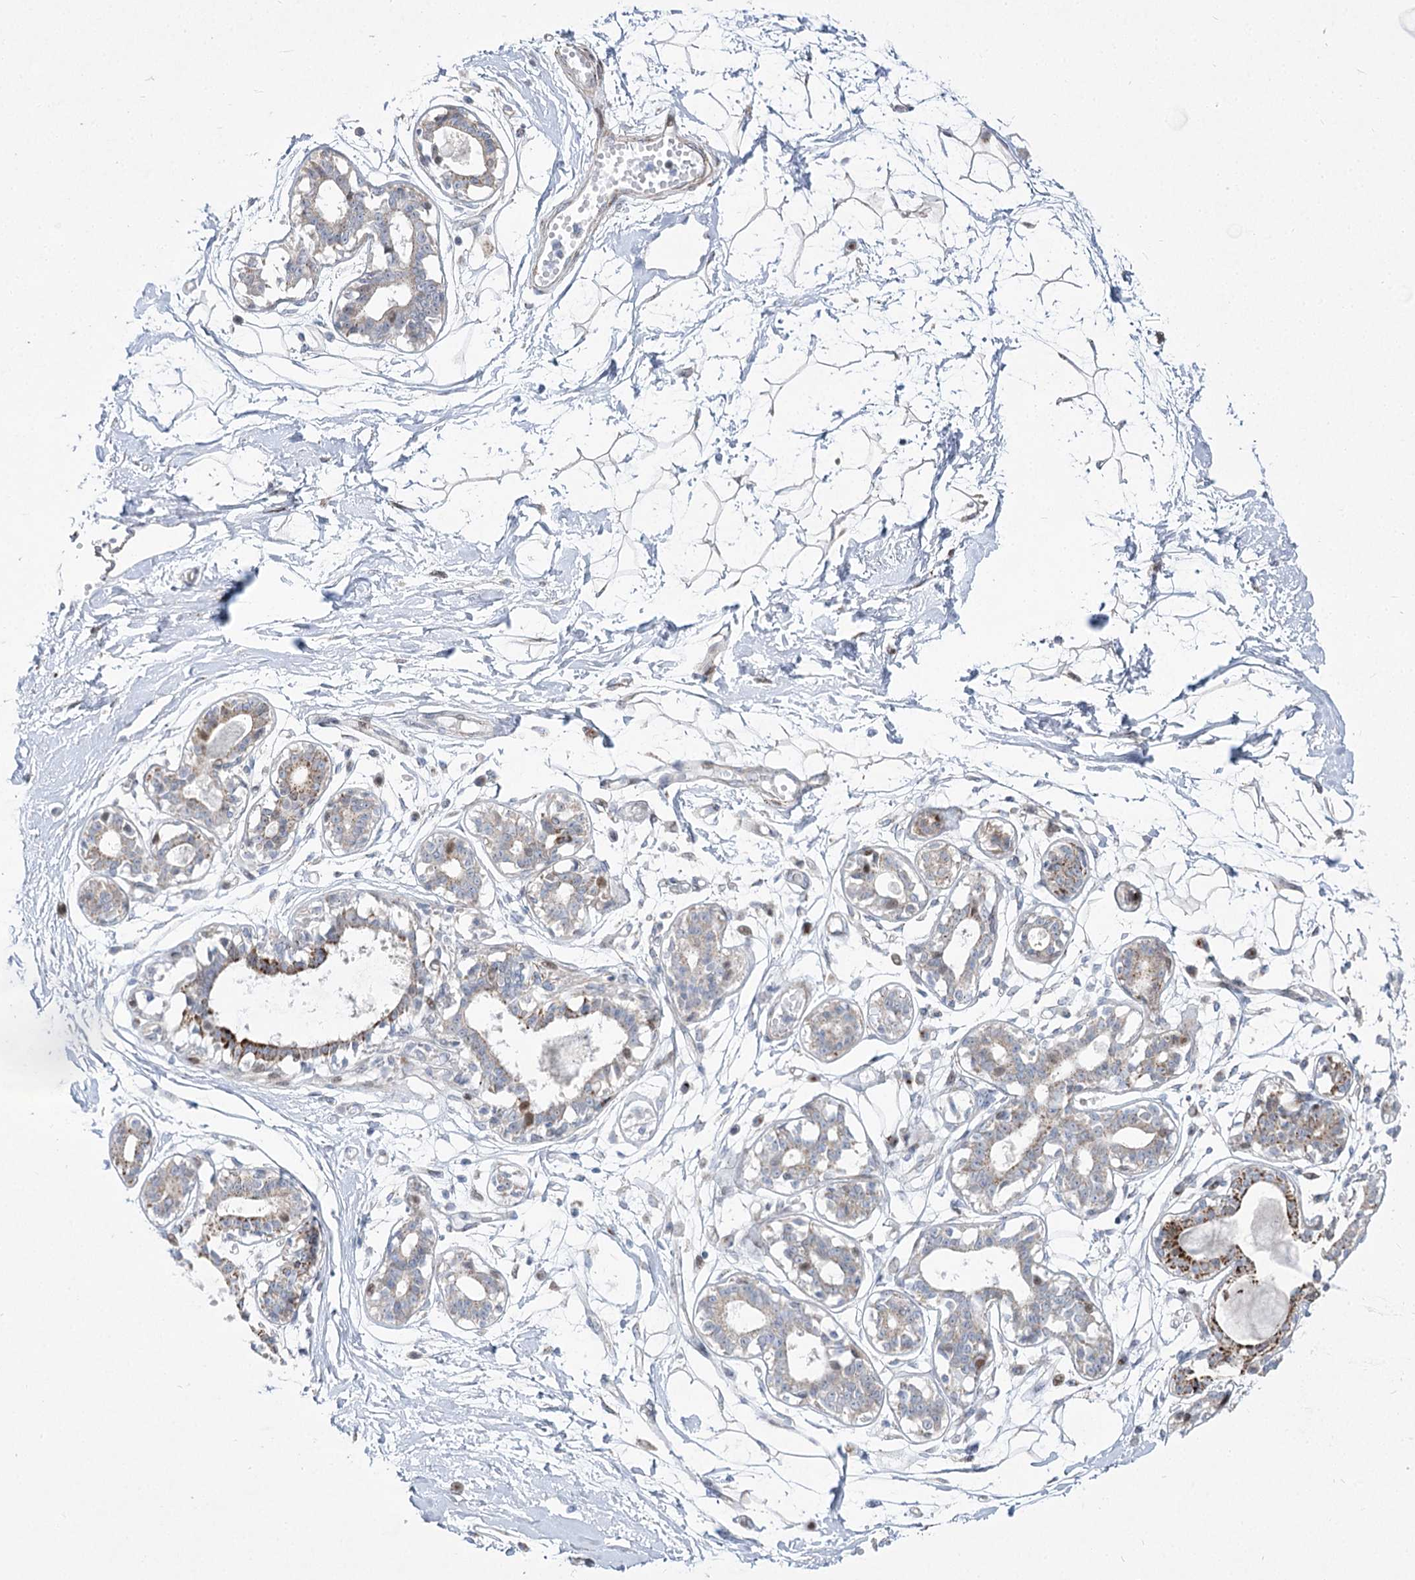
{"staining": {"intensity": "negative", "quantity": "none", "location": "none"}, "tissue": "breast", "cell_type": "Adipocytes", "image_type": "normal", "snomed": [{"axis": "morphology", "description": "Normal tissue, NOS"}, {"axis": "topography", "description": "Breast"}], "caption": "This is an IHC photomicrograph of benign human breast. There is no staining in adipocytes.", "gene": "CEP164", "patient": {"sex": "female", "age": 45}}